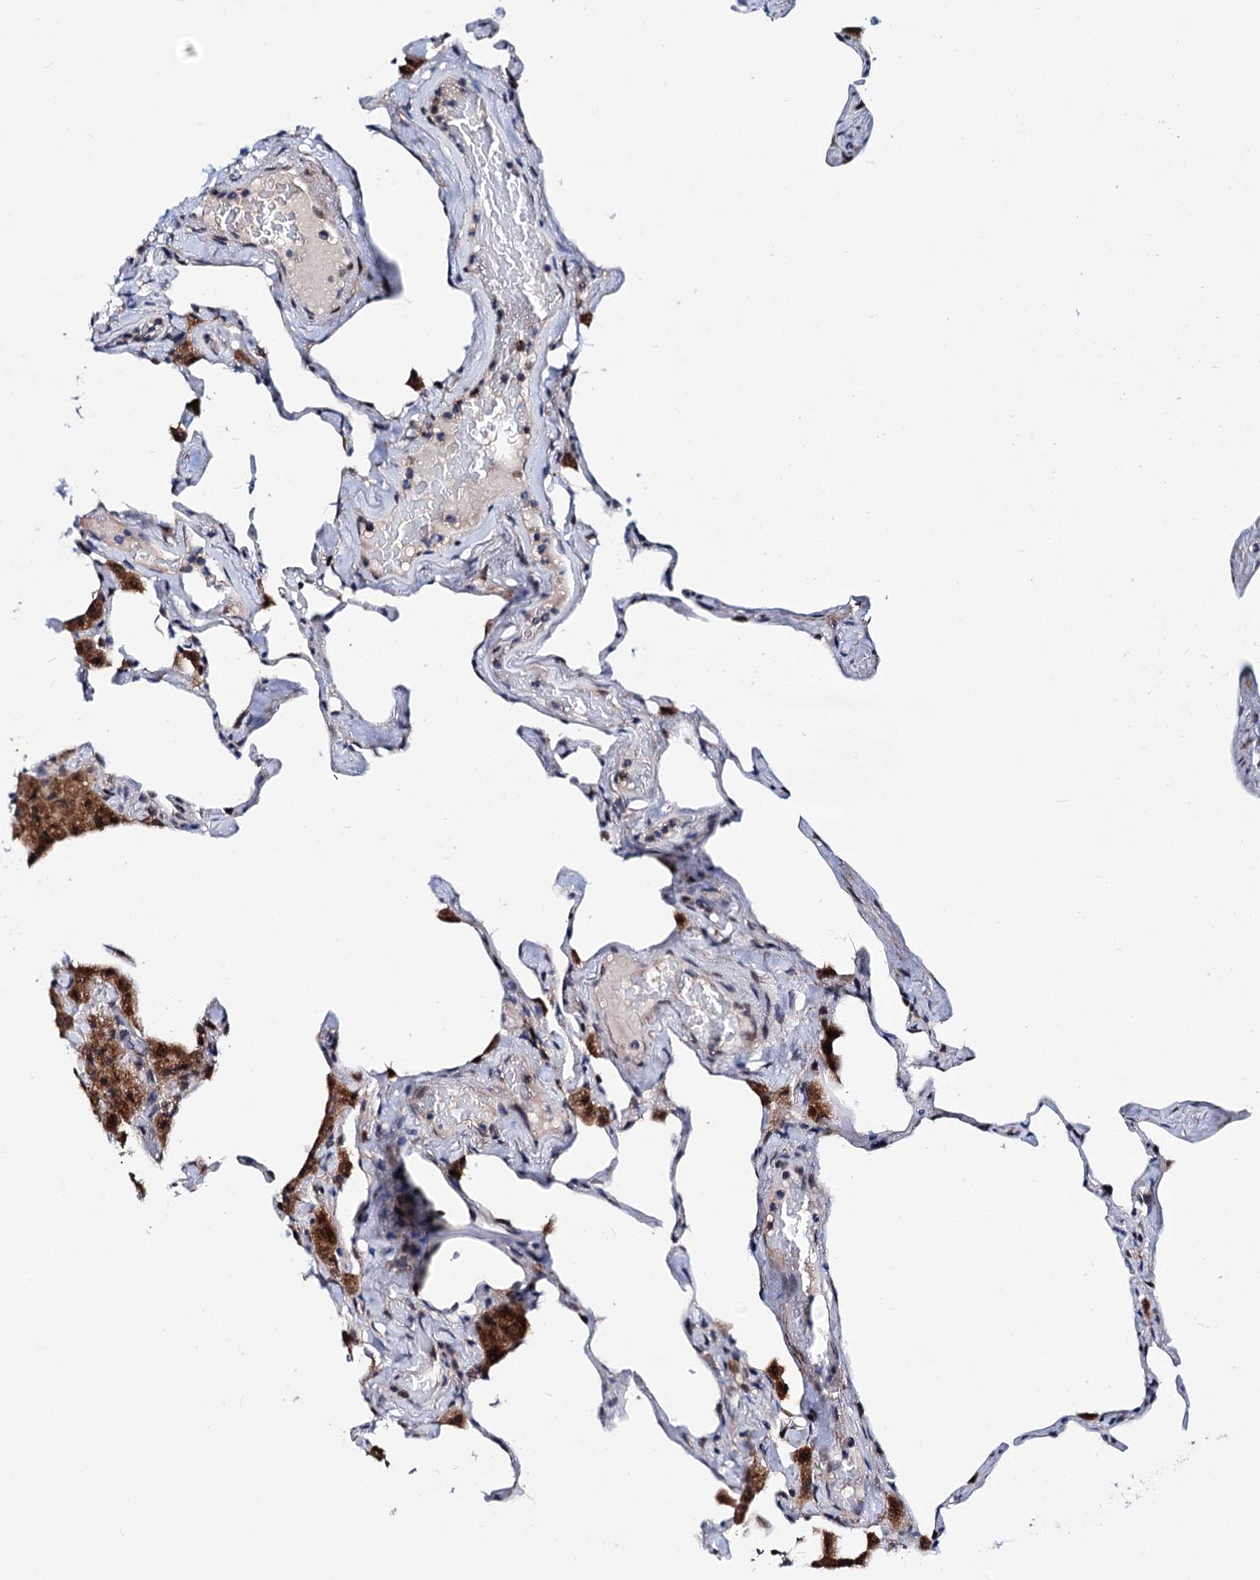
{"staining": {"intensity": "moderate", "quantity": "<25%", "location": "nuclear"}, "tissue": "lung", "cell_type": "Alveolar cells", "image_type": "normal", "snomed": [{"axis": "morphology", "description": "Normal tissue, NOS"}, {"axis": "topography", "description": "Lung"}], "caption": "Moderate nuclear positivity for a protein is seen in approximately <25% of alveolar cells of unremarkable lung using immunohistochemistry.", "gene": "COA4", "patient": {"sex": "male", "age": 65}}